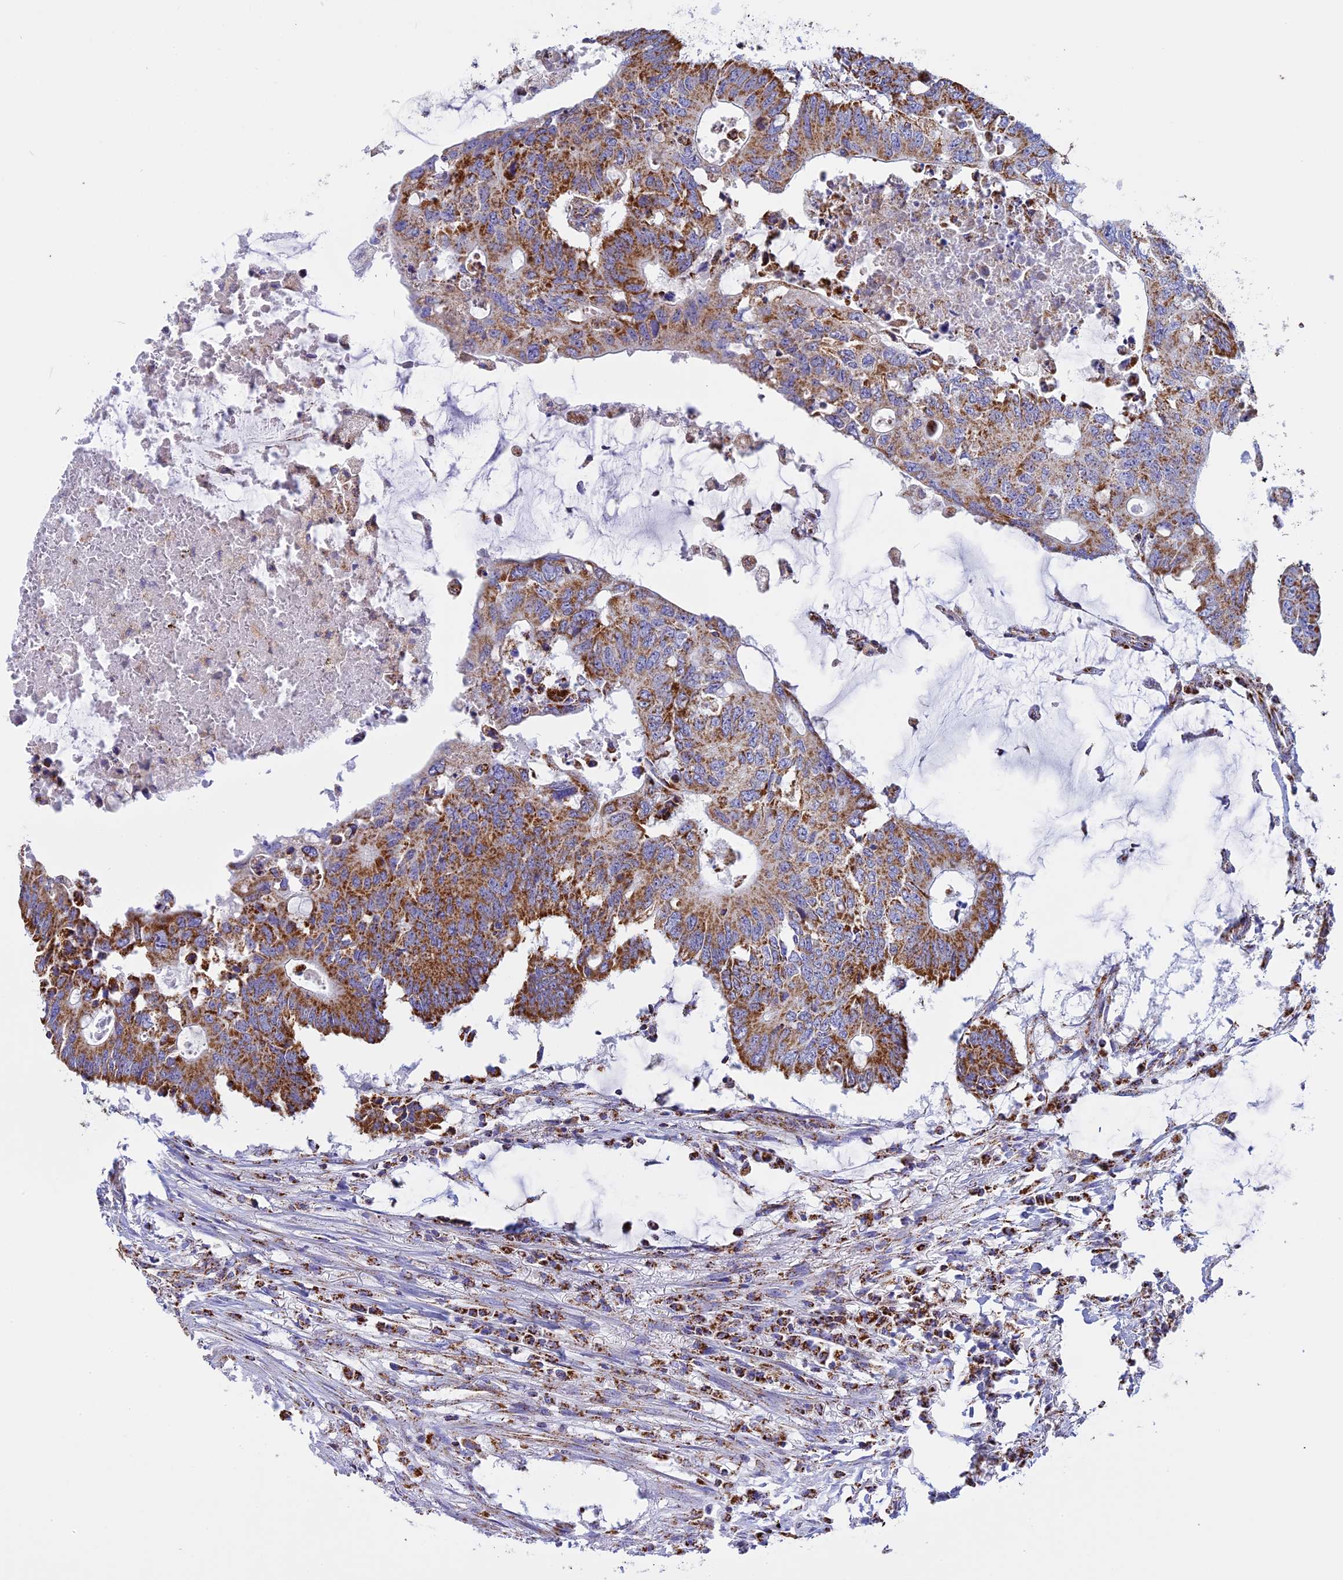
{"staining": {"intensity": "moderate", "quantity": ">75%", "location": "cytoplasmic/membranous"}, "tissue": "colorectal cancer", "cell_type": "Tumor cells", "image_type": "cancer", "snomed": [{"axis": "morphology", "description": "Adenocarcinoma, NOS"}, {"axis": "topography", "description": "Colon"}], "caption": "The histopathology image displays staining of colorectal adenocarcinoma, revealing moderate cytoplasmic/membranous protein staining (brown color) within tumor cells. (Brightfield microscopy of DAB IHC at high magnification).", "gene": "KCNG1", "patient": {"sex": "male", "age": 71}}